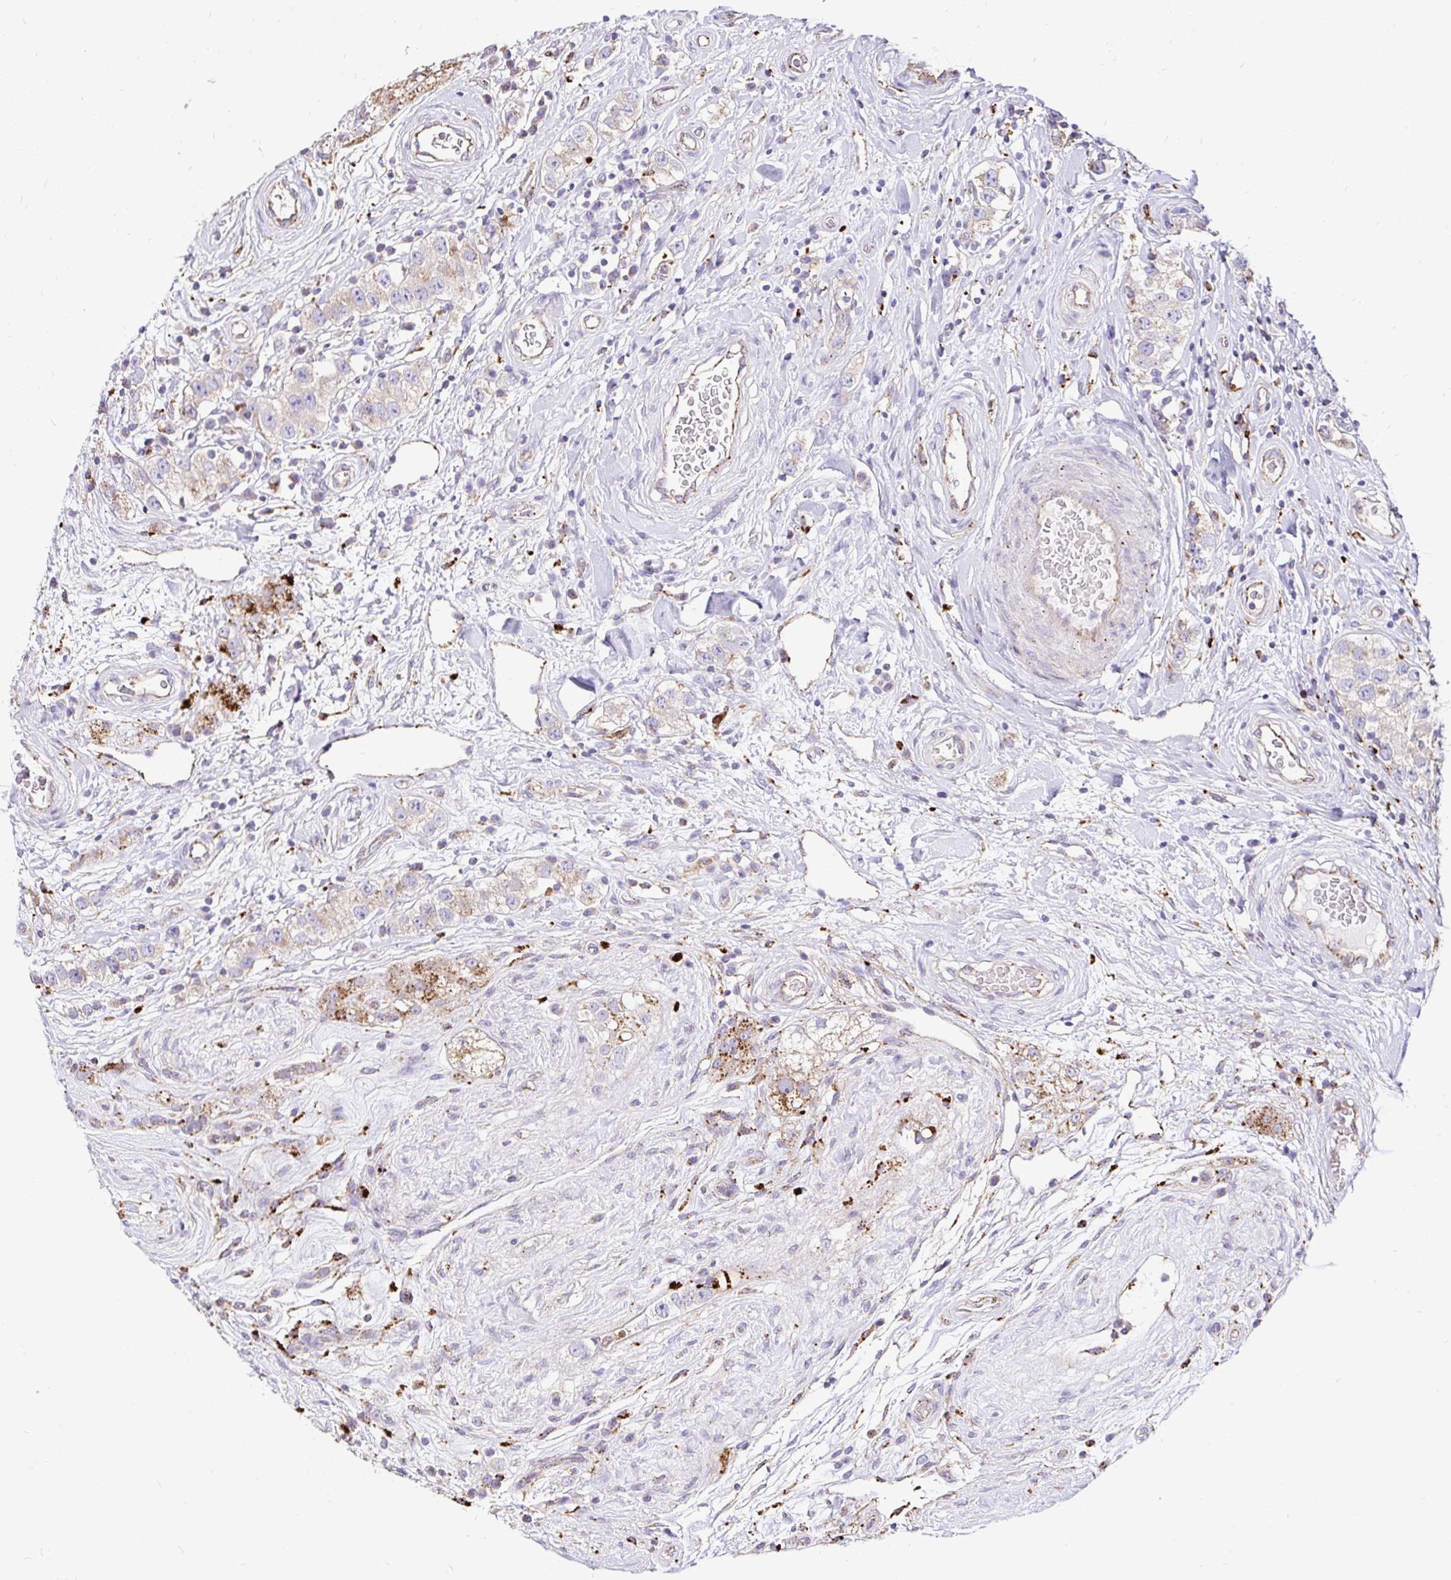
{"staining": {"intensity": "moderate", "quantity": "<25%", "location": "cytoplasmic/membranous"}, "tissue": "testis cancer", "cell_type": "Tumor cells", "image_type": "cancer", "snomed": [{"axis": "morphology", "description": "Seminoma, NOS"}, {"axis": "topography", "description": "Testis"}], "caption": "Human testis cancer (seminoma) stained with a brown dye demonstrates moderate cytoplasmic/membranous positive positivity in approximately <25% of tumor cells.", "gene": "FUCA1", "patient": {"sex": "male", "age": 34}}